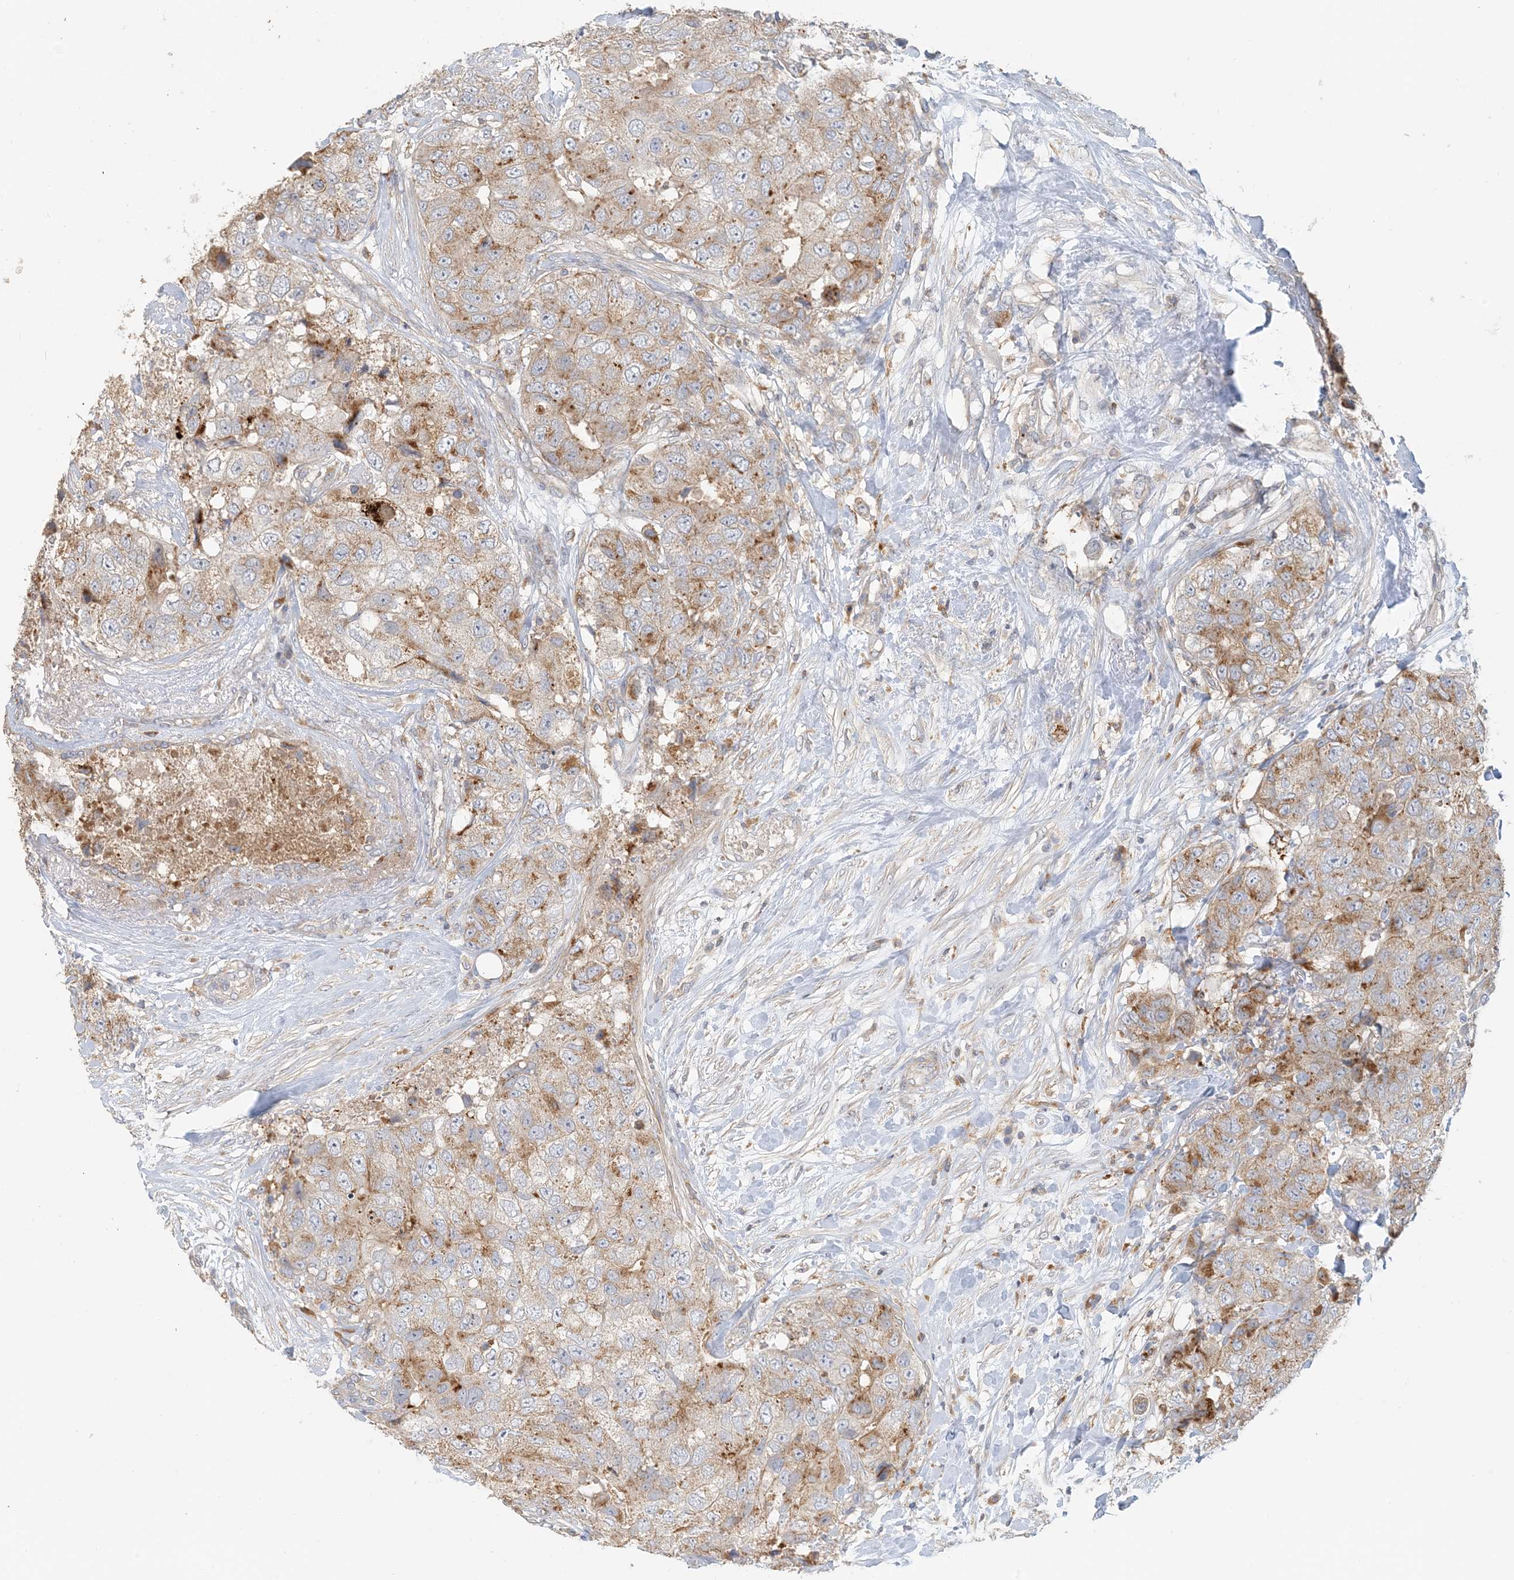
{"staining": {"intensity": "weak", "quantity": ">75%", "location": "cytoplasmic/membranous"}, "tissue": "breast cancer", "cell_type": "Tumor cells", "image_type": "cancer", "snomed": [{"axis": "morphology", "description": "Duct carcinoma"}, {"axis": "topography", "description": "Breast"}], "caption": "Immunohistochemistry (IHC) micrograph of neoplastic tissue: breast cancer (intraductal carcinoma) stained using IHC demonstrates low levels of weak protein expression localized specifically in the cytoplasmic/membranous of tumor cells, appearing as a cytoplasmic/membranous brown color.", "gene": "SPPL2A", "patient": {"sex": "female", "age": 62}}